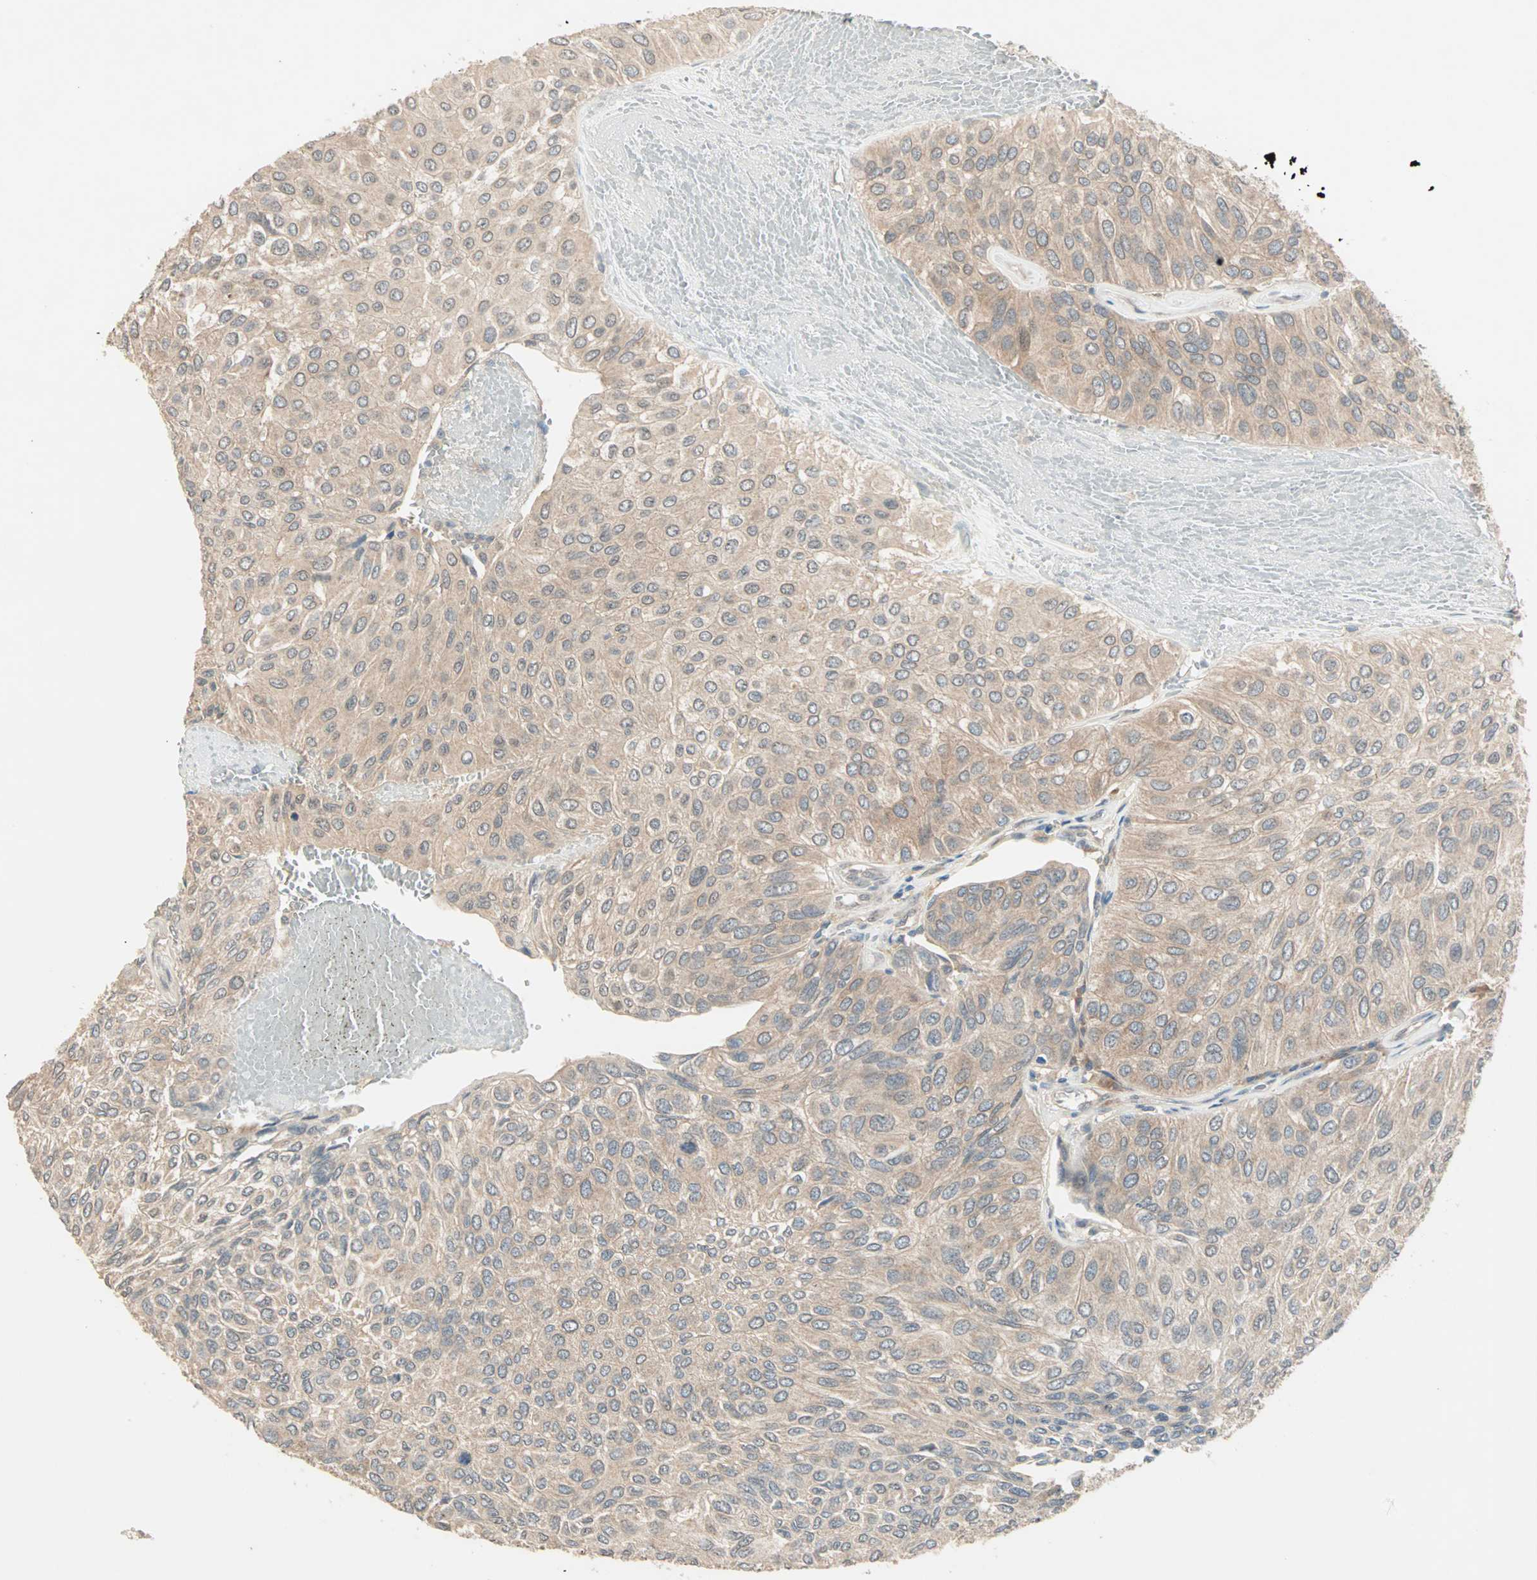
{"staining": {"intensity": "weak", "quantity": ">75%", "location": "cytoplasmic/membranous"}, "tissue": "urothelial cancer", "cell_type": "Tumor cells", "image_type": "cancer", "snomed": [{"axis": "morphology", "description": "Urothelial carcinoma, High grade"}, {"axis": "topography", "description": "Urinary bladder"}], "caption": "IHC of human urothelial cancer displays low levels of weak cytoplasmic/membranous expression in approximately >75% of tumor cells.", "gene": "TTF2", "patient": {"sex": "male", "age": 66}}